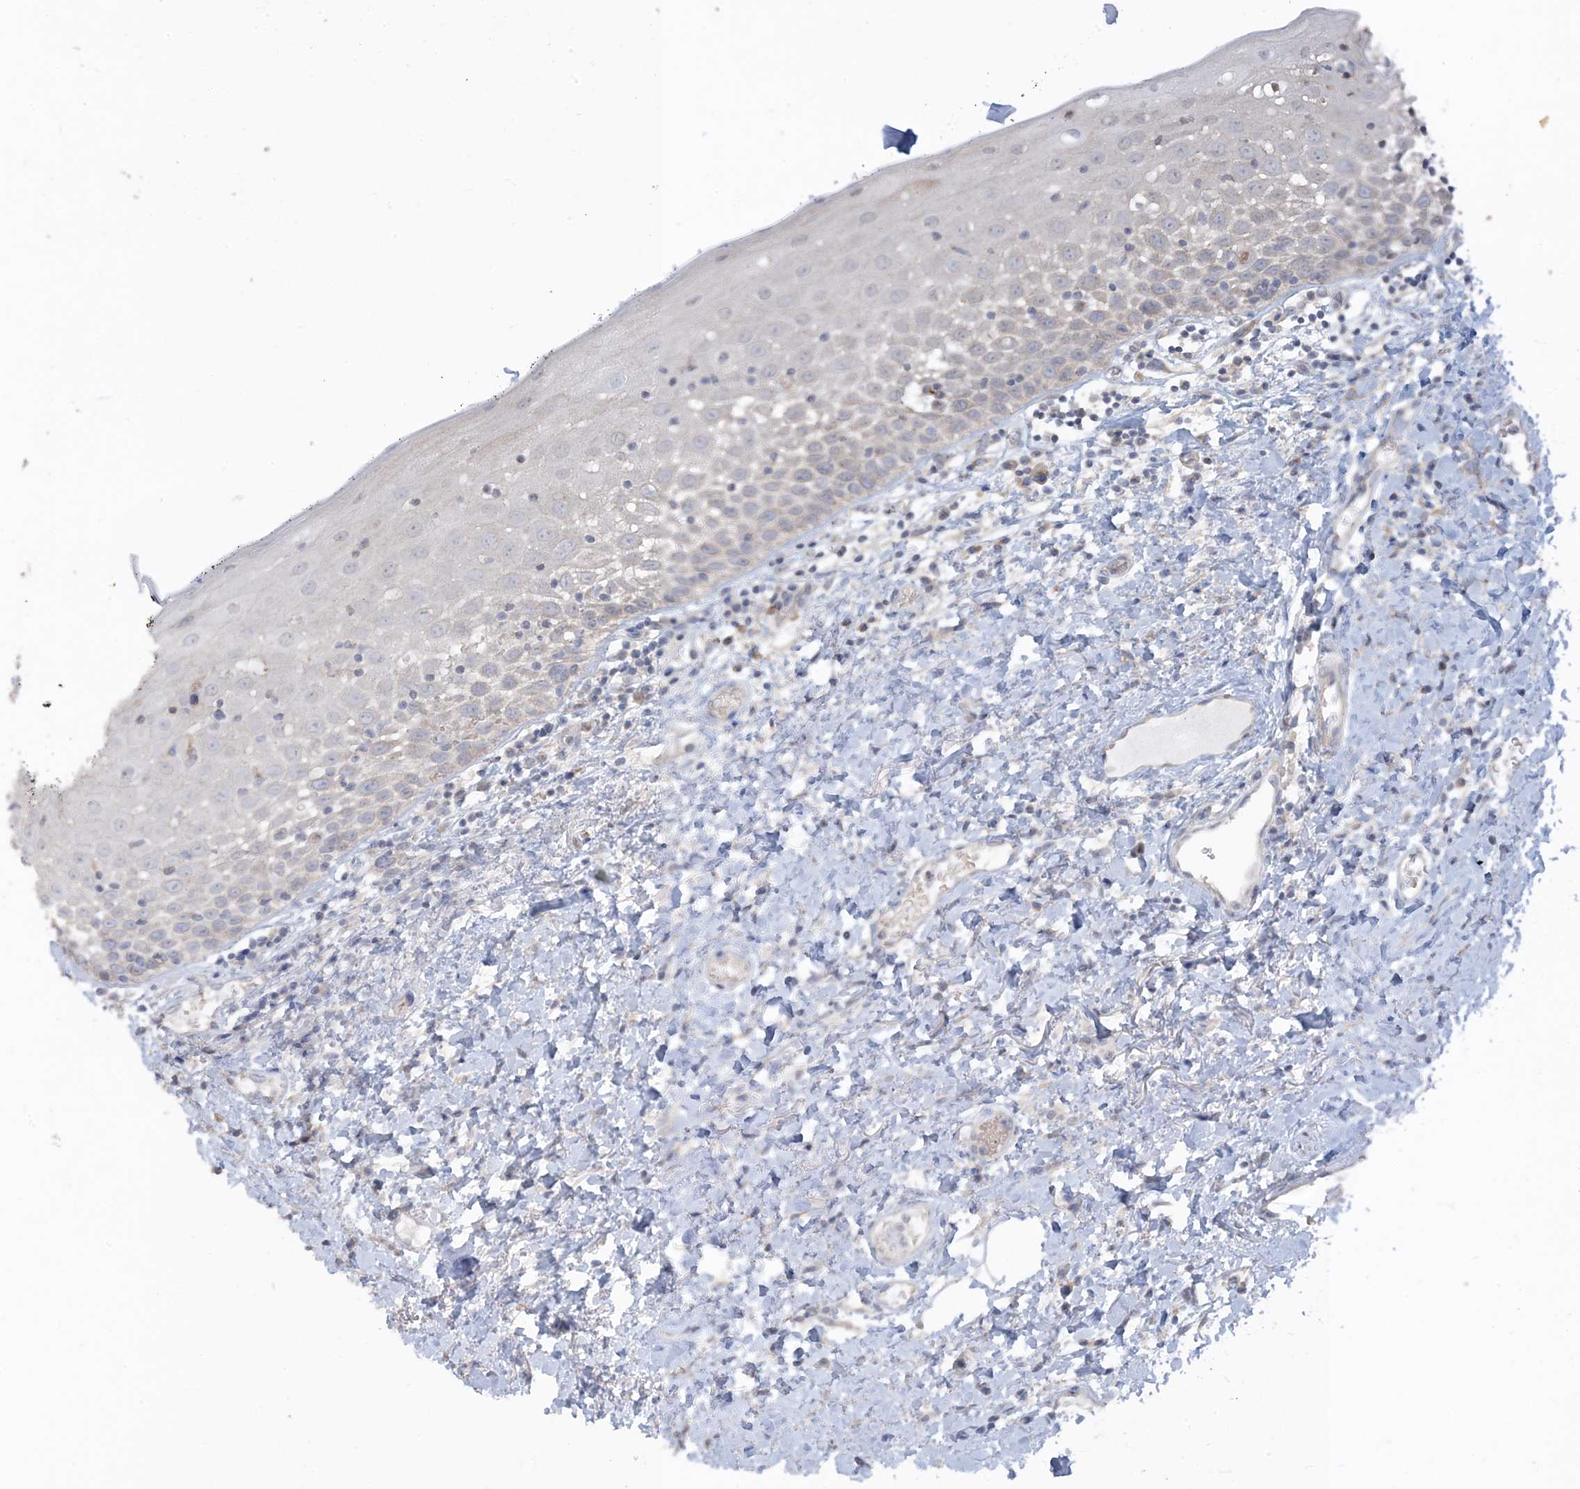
{"staining": {"intensity": "negative", "quantity": "none", "location": "none"}, "tissue": "oral mucosa", "cell_type": "Squamous epithelial cells", "image_type": "normal", "snomed": [{"axis": "morphology", "description": "Normal tissue, NOS"}, {"axis": "topography", "description": "Oral tissue"}], "caption": "Immunohistochemistry (IHC) image of benign oral mucosa: oral mucosa stained with DAB (3,3'-diaminobenzidine) shows no significant protein staining in squamous epithelial cells.", "gene": "NPHS2", "patient": {"sex": "male", "age": 74}}